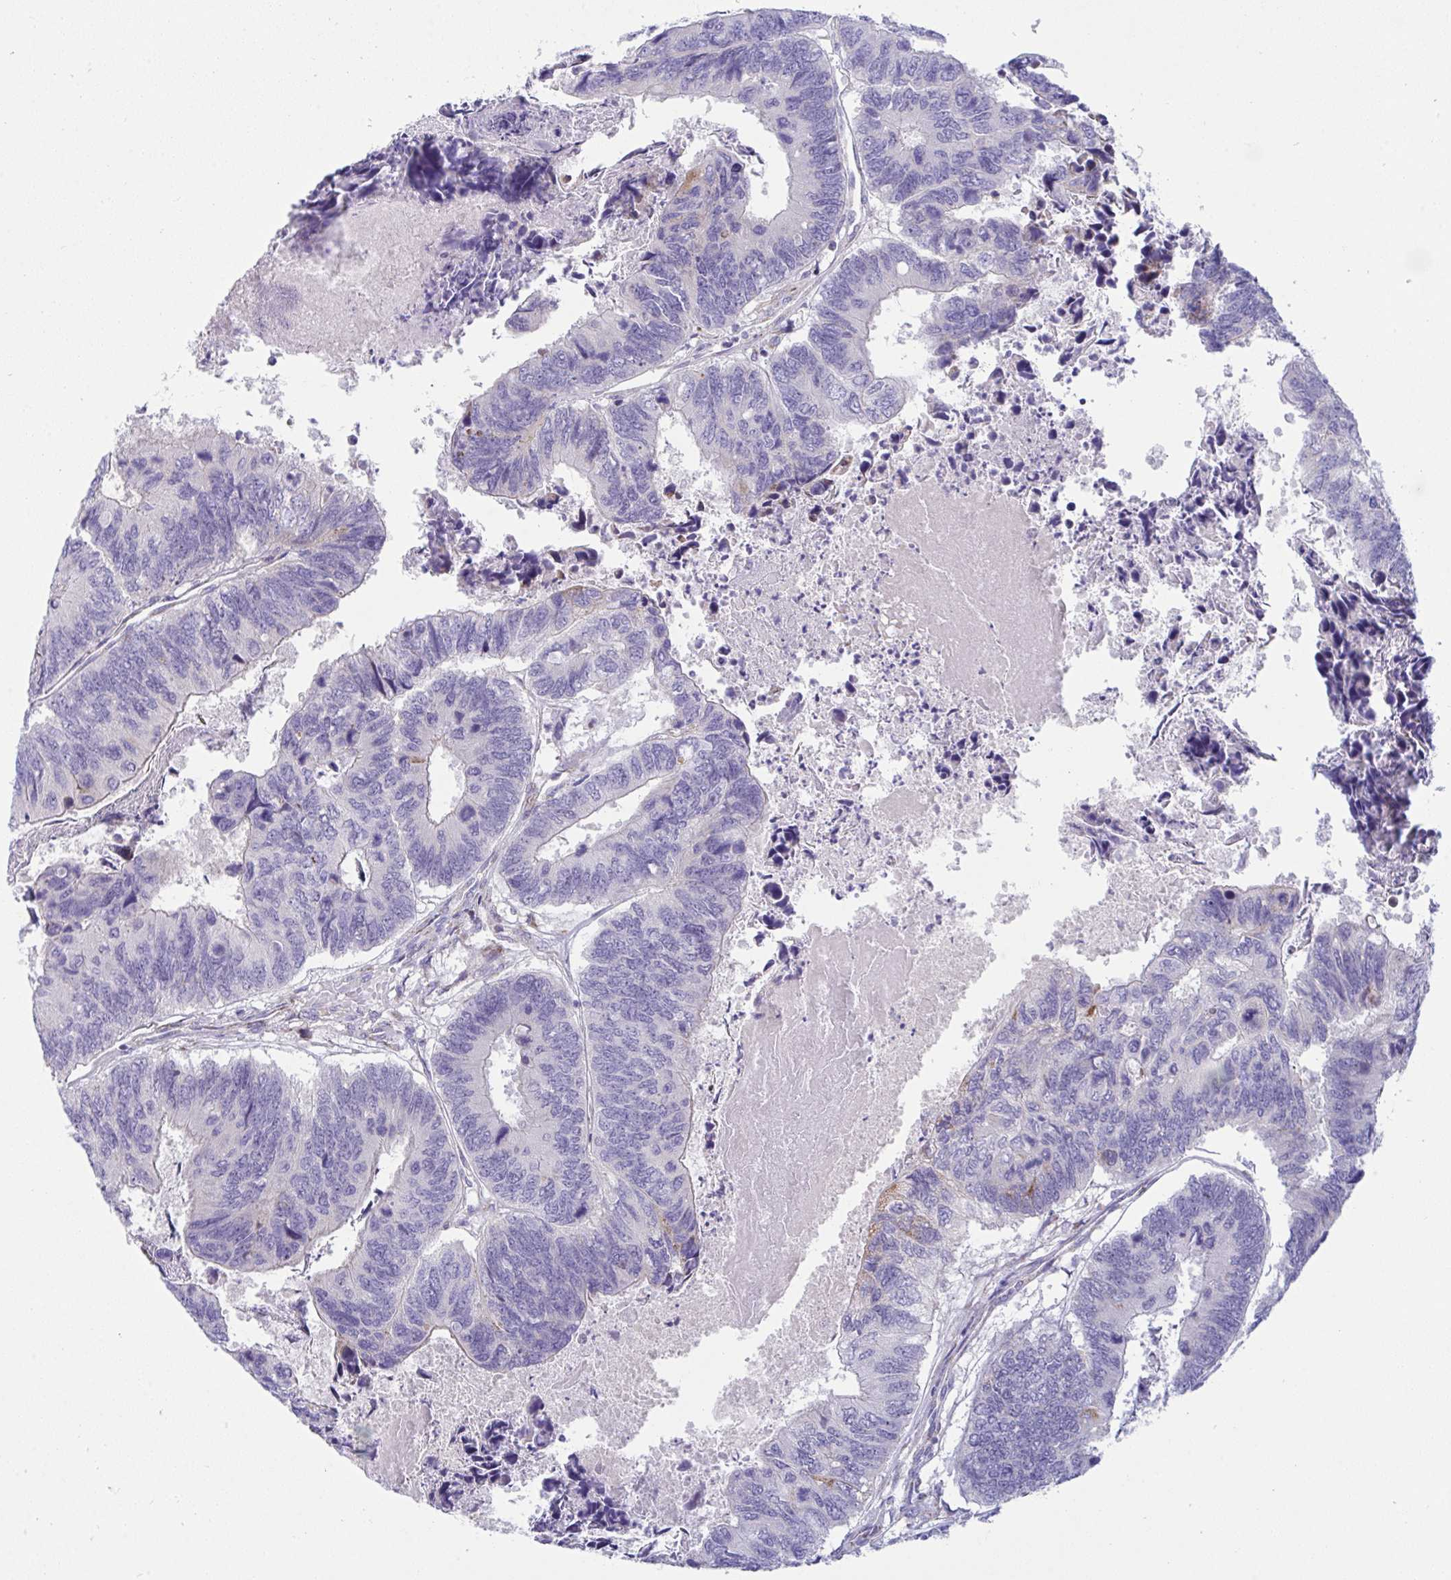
{"staining": {"intensity": "weak", "quantity": "<25%", "location": "cytoplasmic/membranous"}, "tissue": "colorectal cancer", "cell_type": "Tumor cells", "image_type": "cancer", "snomed": [{"axis": "morphology", "description": "Adenocarcinoma, NOS"}, {"axis": "topography", "description": "Colon"}], "caption": "Tumor cells show no significant expression in adenocarcinoma (colorectal).", "gene": "DTX3", "patient": {"sex": "female", "age": 67}}